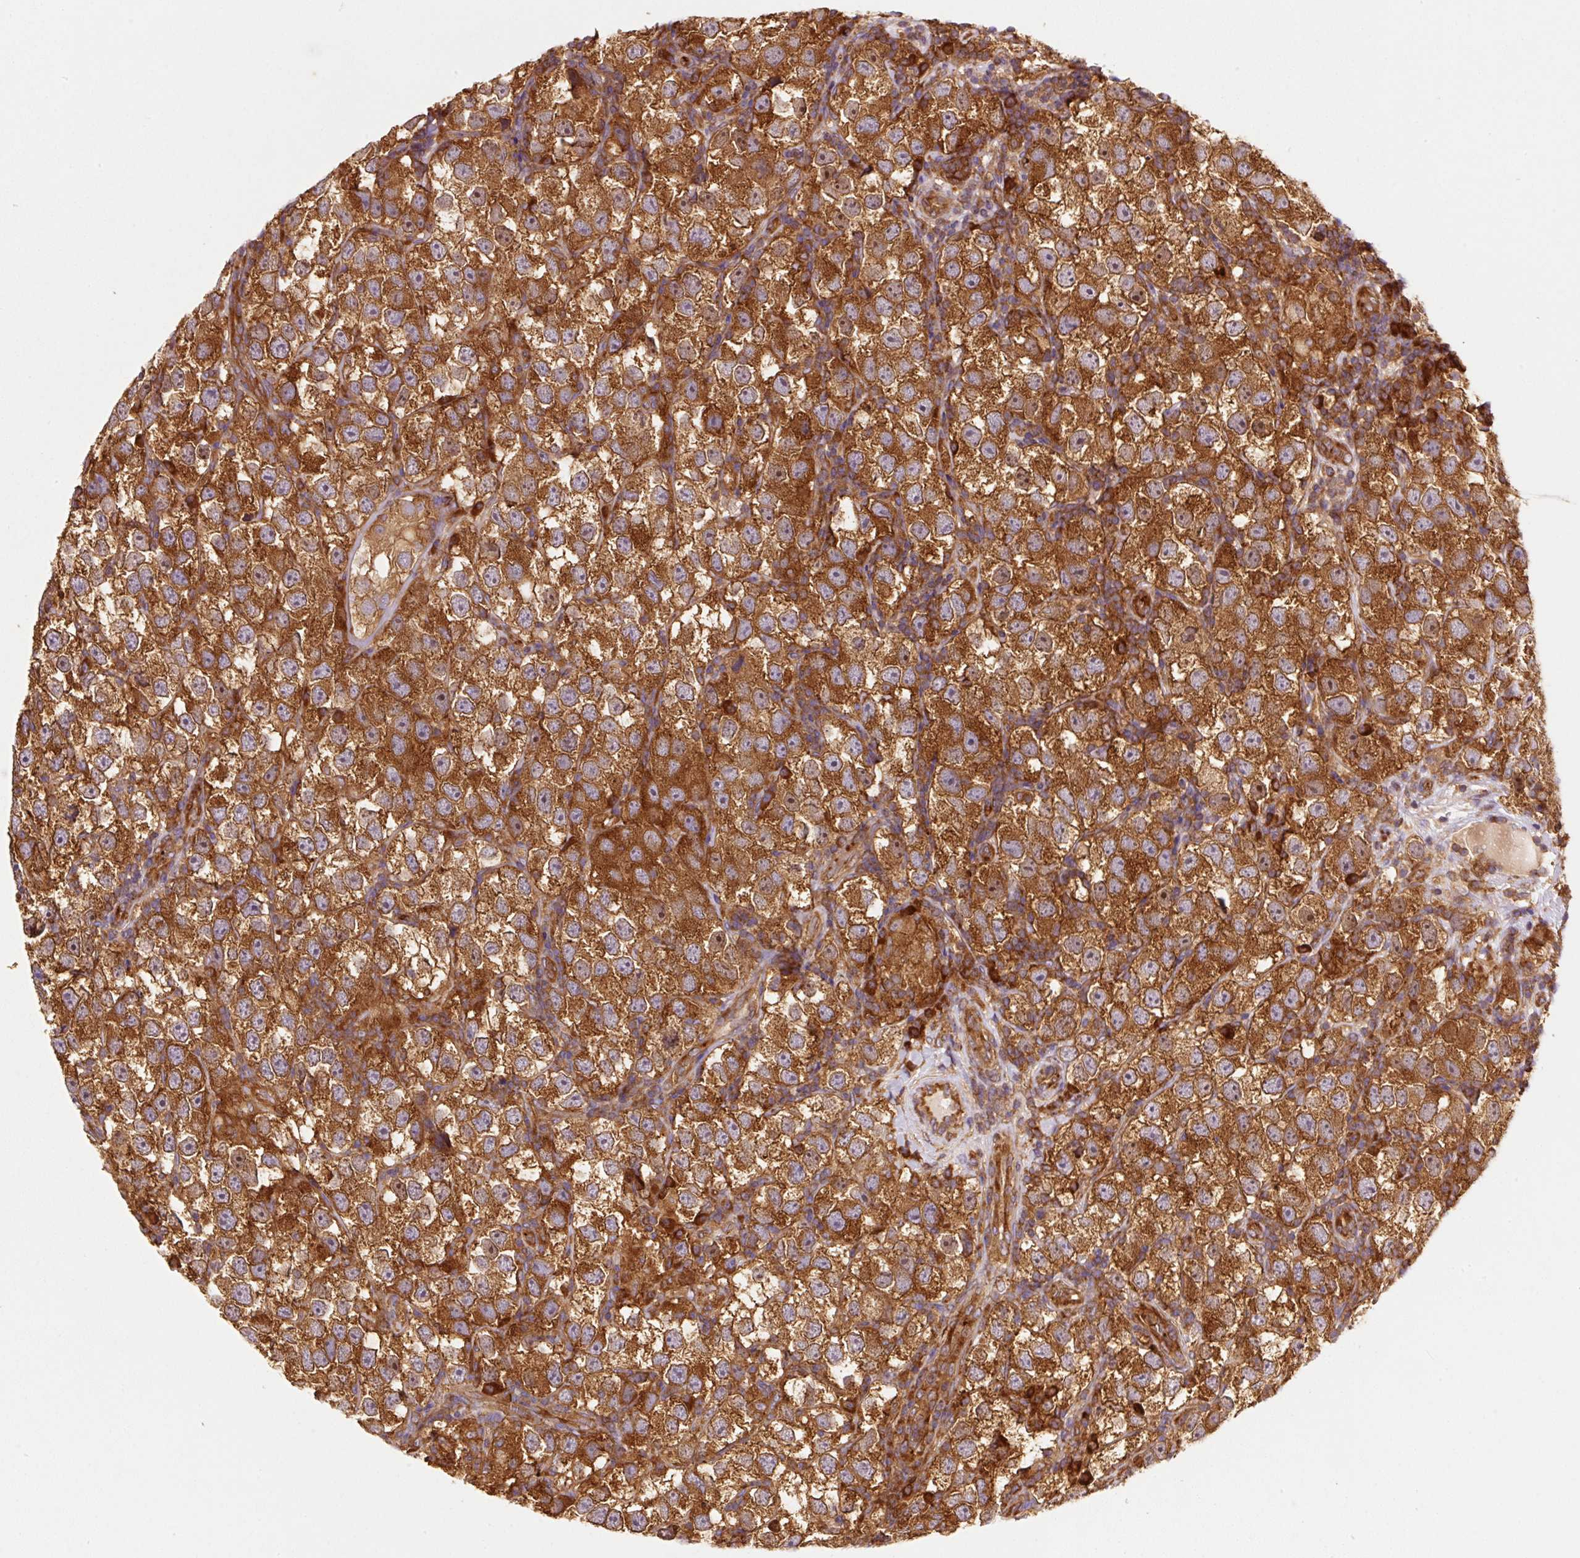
{"staining": {"intensity": "strong", "quantity": ">75%", "location": "cytoplasmic/membranous"}, "tissue": "testis cancer", "cell_type": "Tumor cells", "image_type": "cancer", "snomed": [{"axis": "morphology", "description": "Seminoma, NOS"}, {"axis": "topography", "description": "Testis"}], "caption": "Immunohistochemical staining of seminoma (testis) reveals high levels of strong cytoplasmic/membranous positivity in about >75% of tumor cells.", "gene": "EIF2S2", "patient": {"sex": "male", "age": 26}}